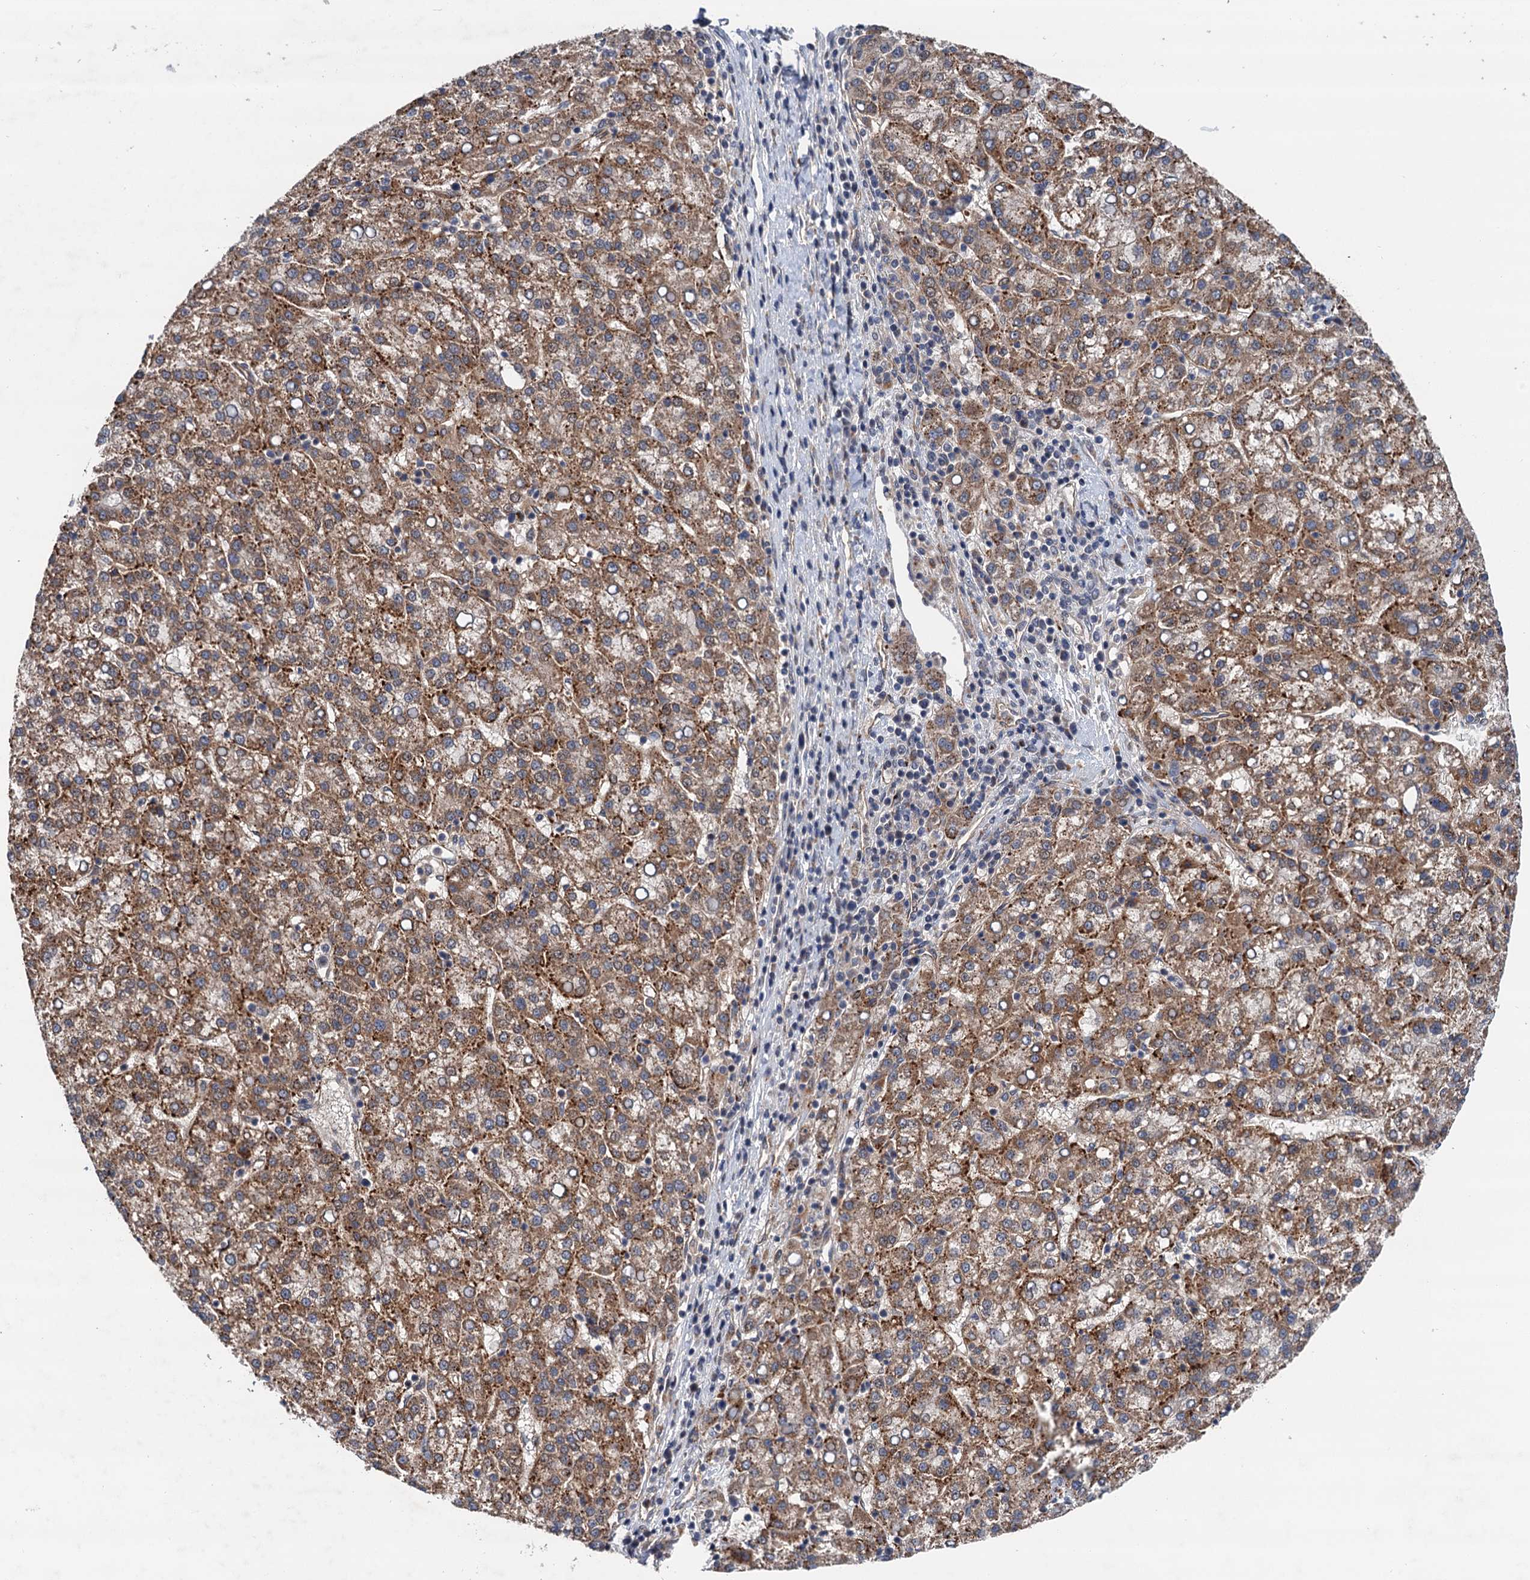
{"staining": {"intensity": "moderate", "quantity": ">75%", "location": "cytoplasmic/membranous"}, "tissue": "liver cancer", "cell_type": "Tumor cells", "image_type": "cancer", "snomed": [{"axis": "morphology", "description": "Carcinoma, Hepatocellular, NOS"}, {"axis": "topography", "description": "Liver"}], "caption": "This is an image of immunohistochemistry staining of hepatocellular carcinoma (liver), which shows moderate positivity in the cytoplasmic/membranous of tumor cells.", "gene": "NLRP10", "patient": {"sex": "female", "age": 58}}